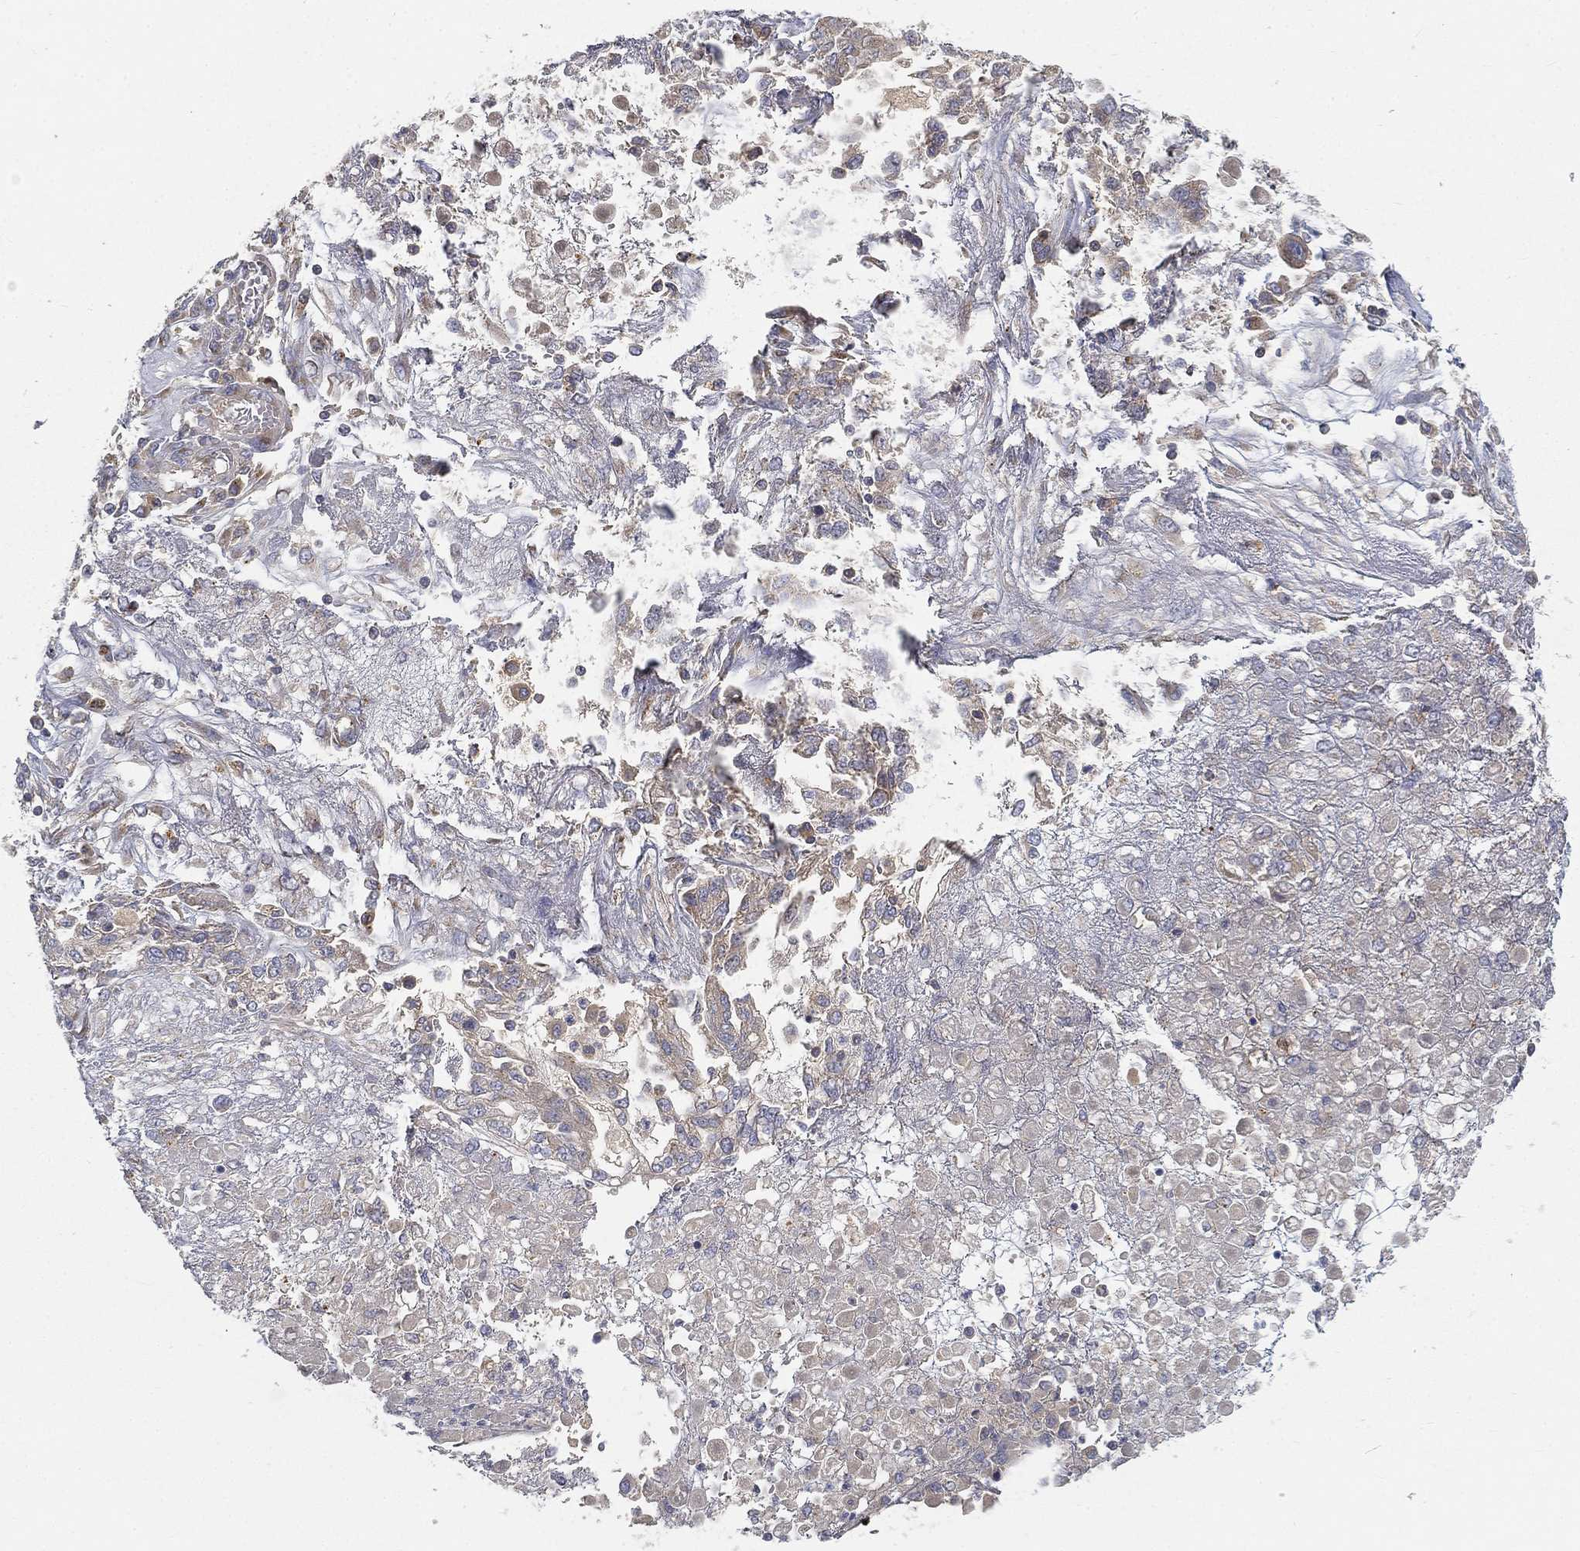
{"staining": {"intensity": "negative", "quantity": "none", "location": "none"}, "tissue": "ovarian cancer", "cell_type": "Tumor cells", "image_type": "cancer", "snomed": [{"axis": "morphology", "description": "Cystadenocarcinoma, serous, NOS"}, {"axis": "topography", "description": "Ovary"}], "caption": "A histopathology image of ovarian serous cystadenocarcinoma stained for a protein displays no brown staining in tumor cells.", "gene": "CTSL", "patient": {"sex": "female", "age": 67}}